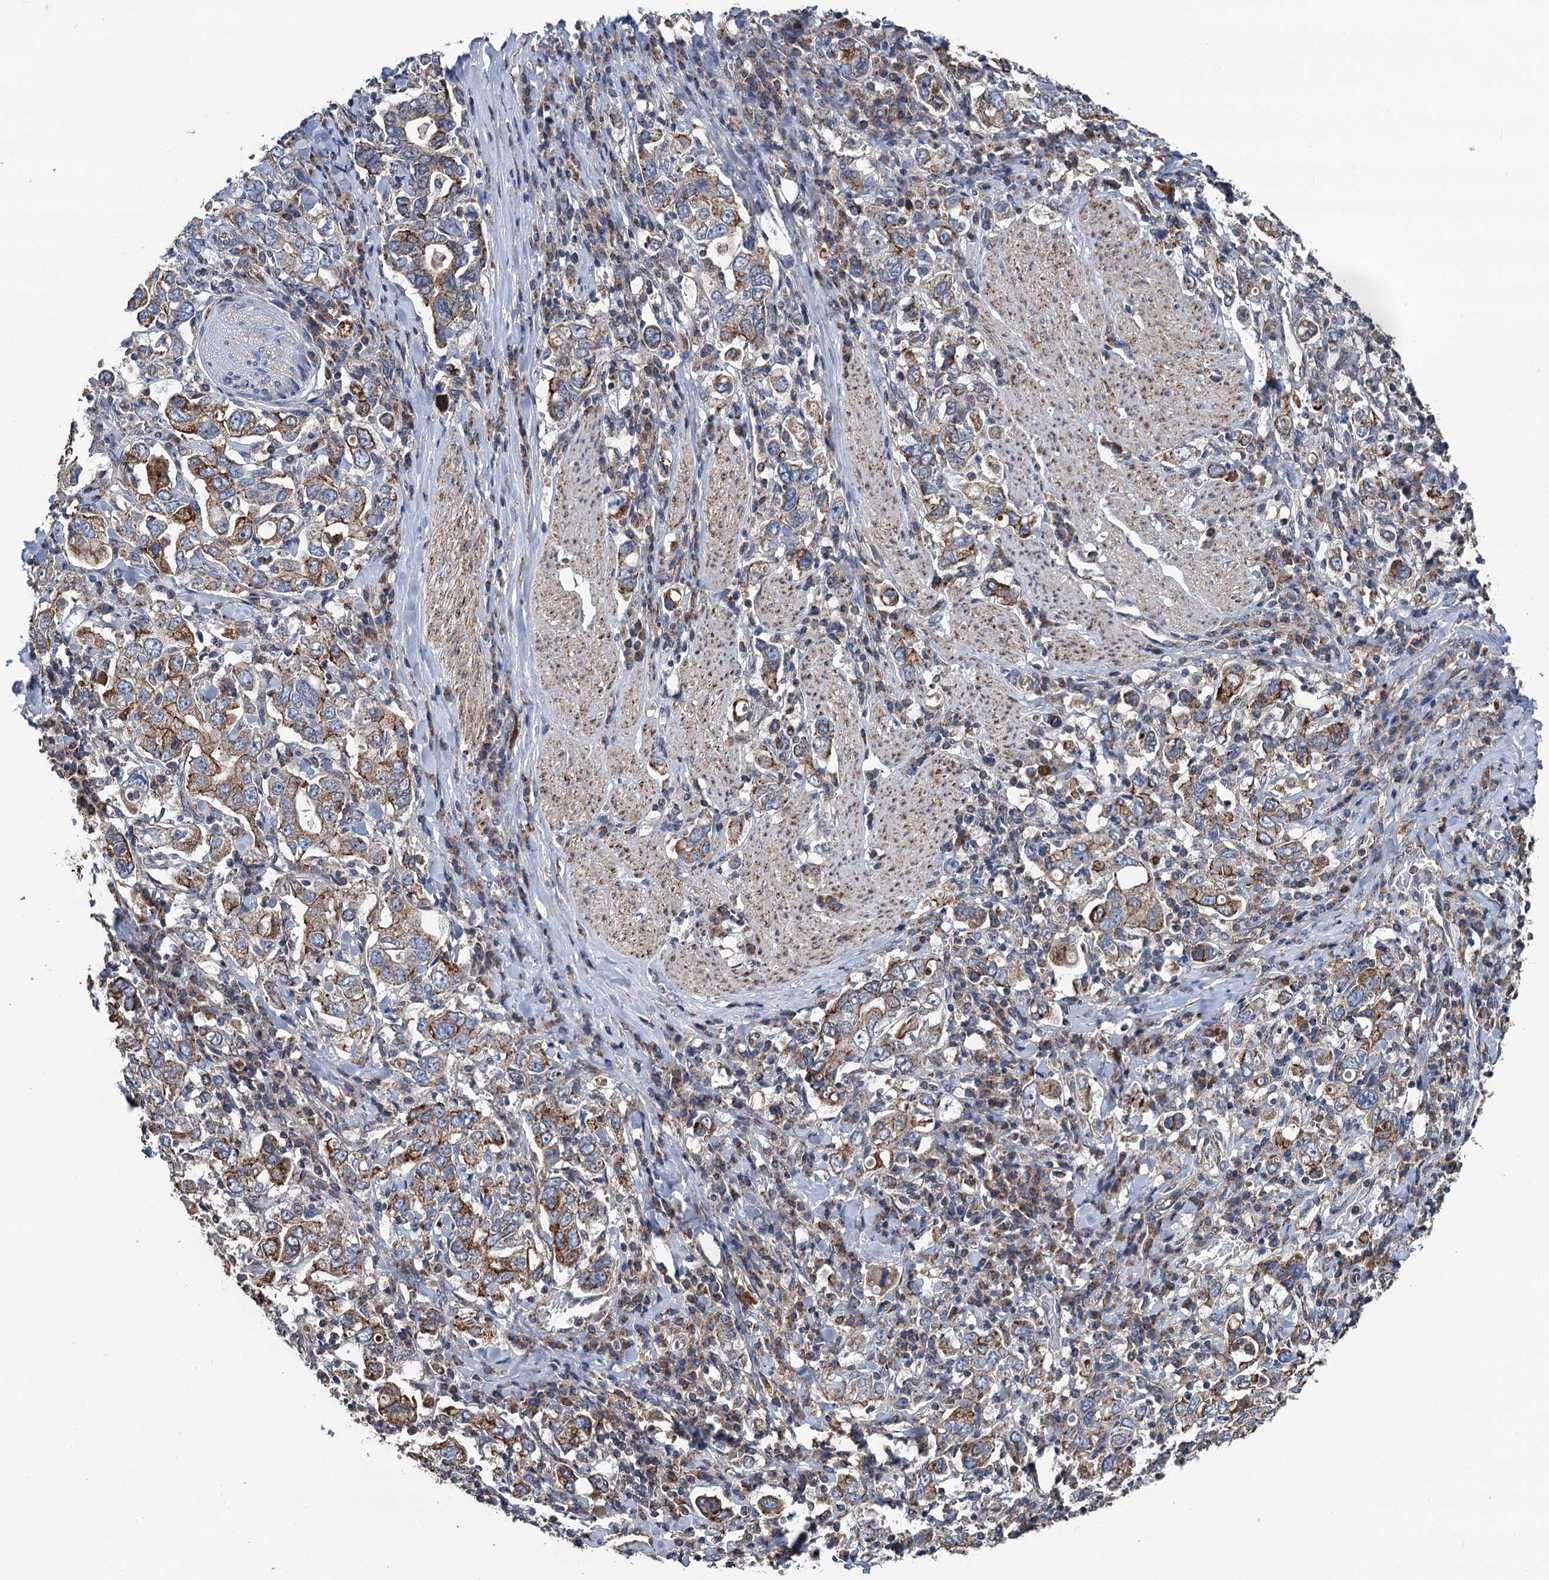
{"staining": {"intensity": "moderate", "quantity": ">75%", "location": "cytoplasmic/membranous"}, "tissue": "stomach cancer", "cell_type": "Tumor cells", "image_type": "cancer", "snomed": [{"axis": "morphology", "description": "Adenocarcinoma, NOS"}, {"axis": "topography", "description": "Stomach, upper"}], "caption": "About >75% of tumor cells in stomach cancer (adenocarcinoma) exhibit moderate cytoplasmic/membranous protein positivity as visualized by brown immunohistochemical staining.", "gene": "DGLUCY", "patient": {"sex": "male", "age": 62}}